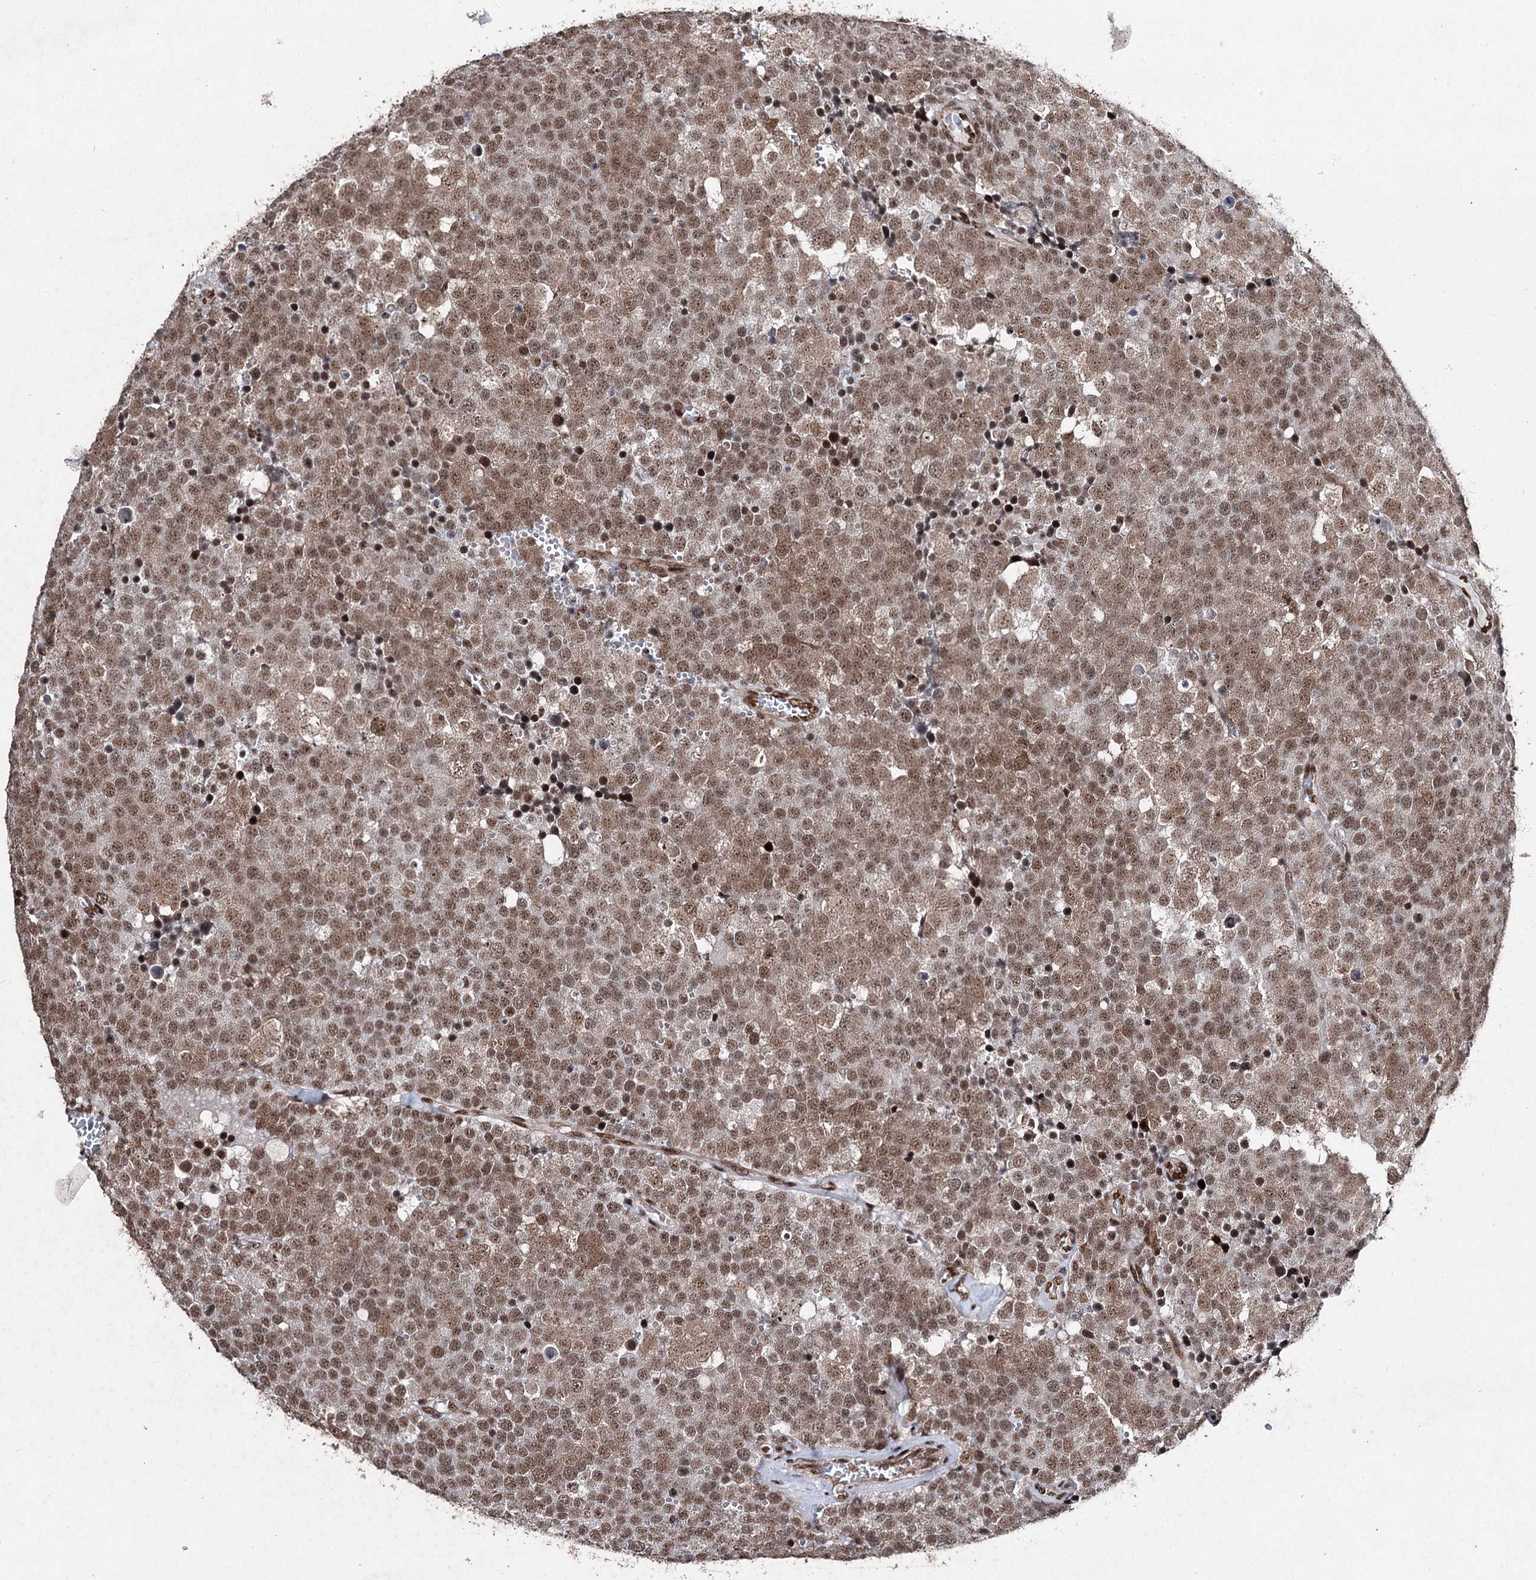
{"staining": {"intensity": "moderate", "quantity": ">75%", "location": "nuclear"}, "tissue": "testis cancer", "cell_type": "Tumor cells", "image_type": "cancer", "snomed": [{"axis": "morphology", "description": "Seminoma, NOS"}, {"axis": "topography", "description": "Testis"}], "caption": "Immunohistochemical staining of seminoma (testis) demonstrates medium levels of moderate nuclear protein staining in approximately >75% of tumor cells.", "gene": "PDCD4", "patient": {"sex": "male", "age": 71}}